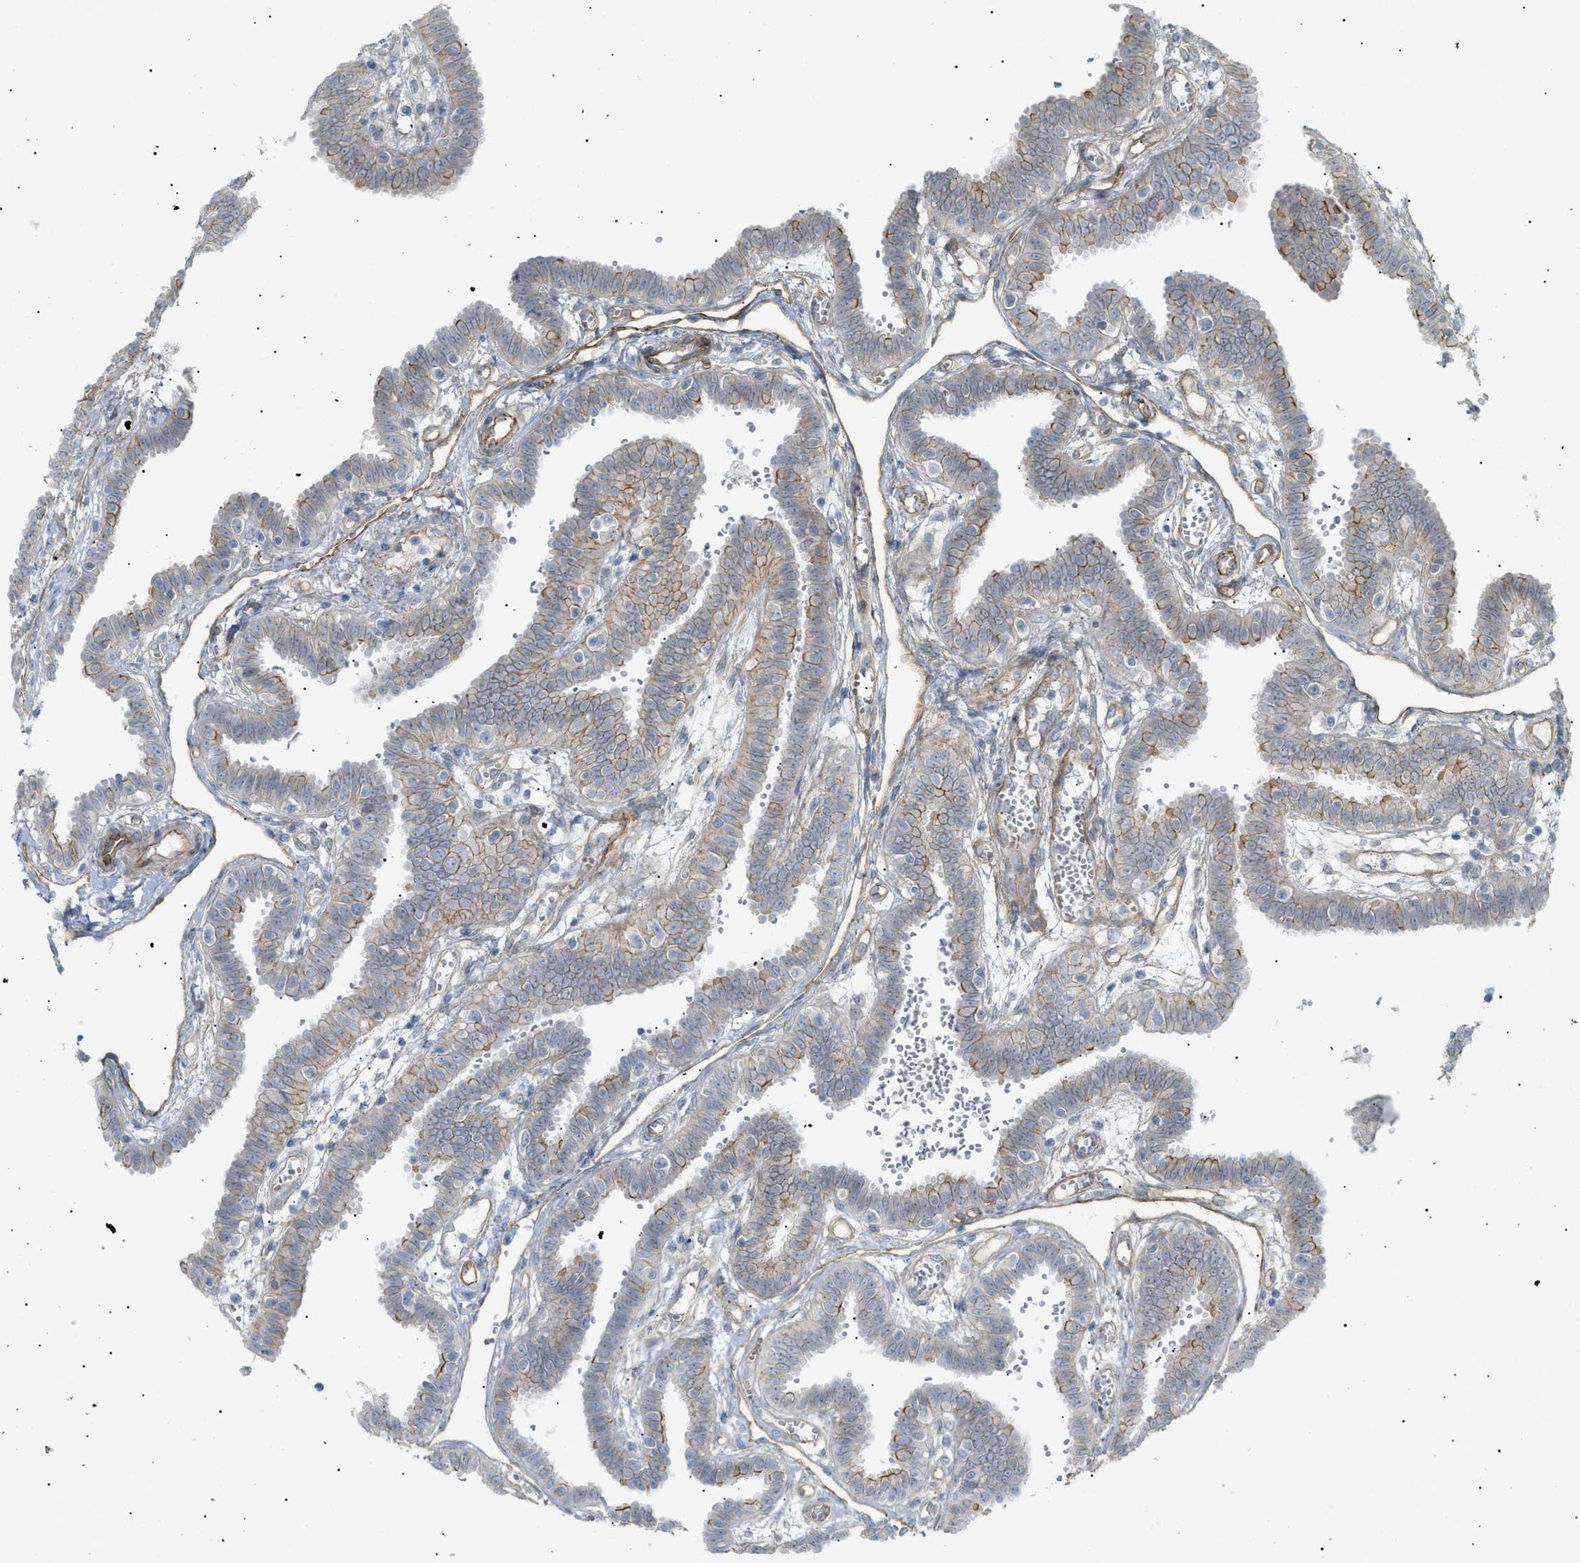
{"staining": {"intensity": "weak", "quantity": "25%-75%", "location": "cytoplasmic/membranous"}, "tissue": "fallopian tube", "cell_type": "Glandular cells", "image_type": "normal", "snomed": [{"axis": "morphology", "description": "Normal tissue, NOS"}, {"axis": "topography", "description": "Fallopian tube"}], "caption": "Immunohistochemistry (IHC) histopathology image of unremarkable fallopian tube: human fallopian tube stained using immunohistochemistry exhibits low levels of weak protein expression localized specifically in the cytoplasmic/membranous of glandular cells, appearing as a cytoplasmic/membranous brown color.", "gene": "ZFHX2", "patient": {"sex": "female", "age": 32}}